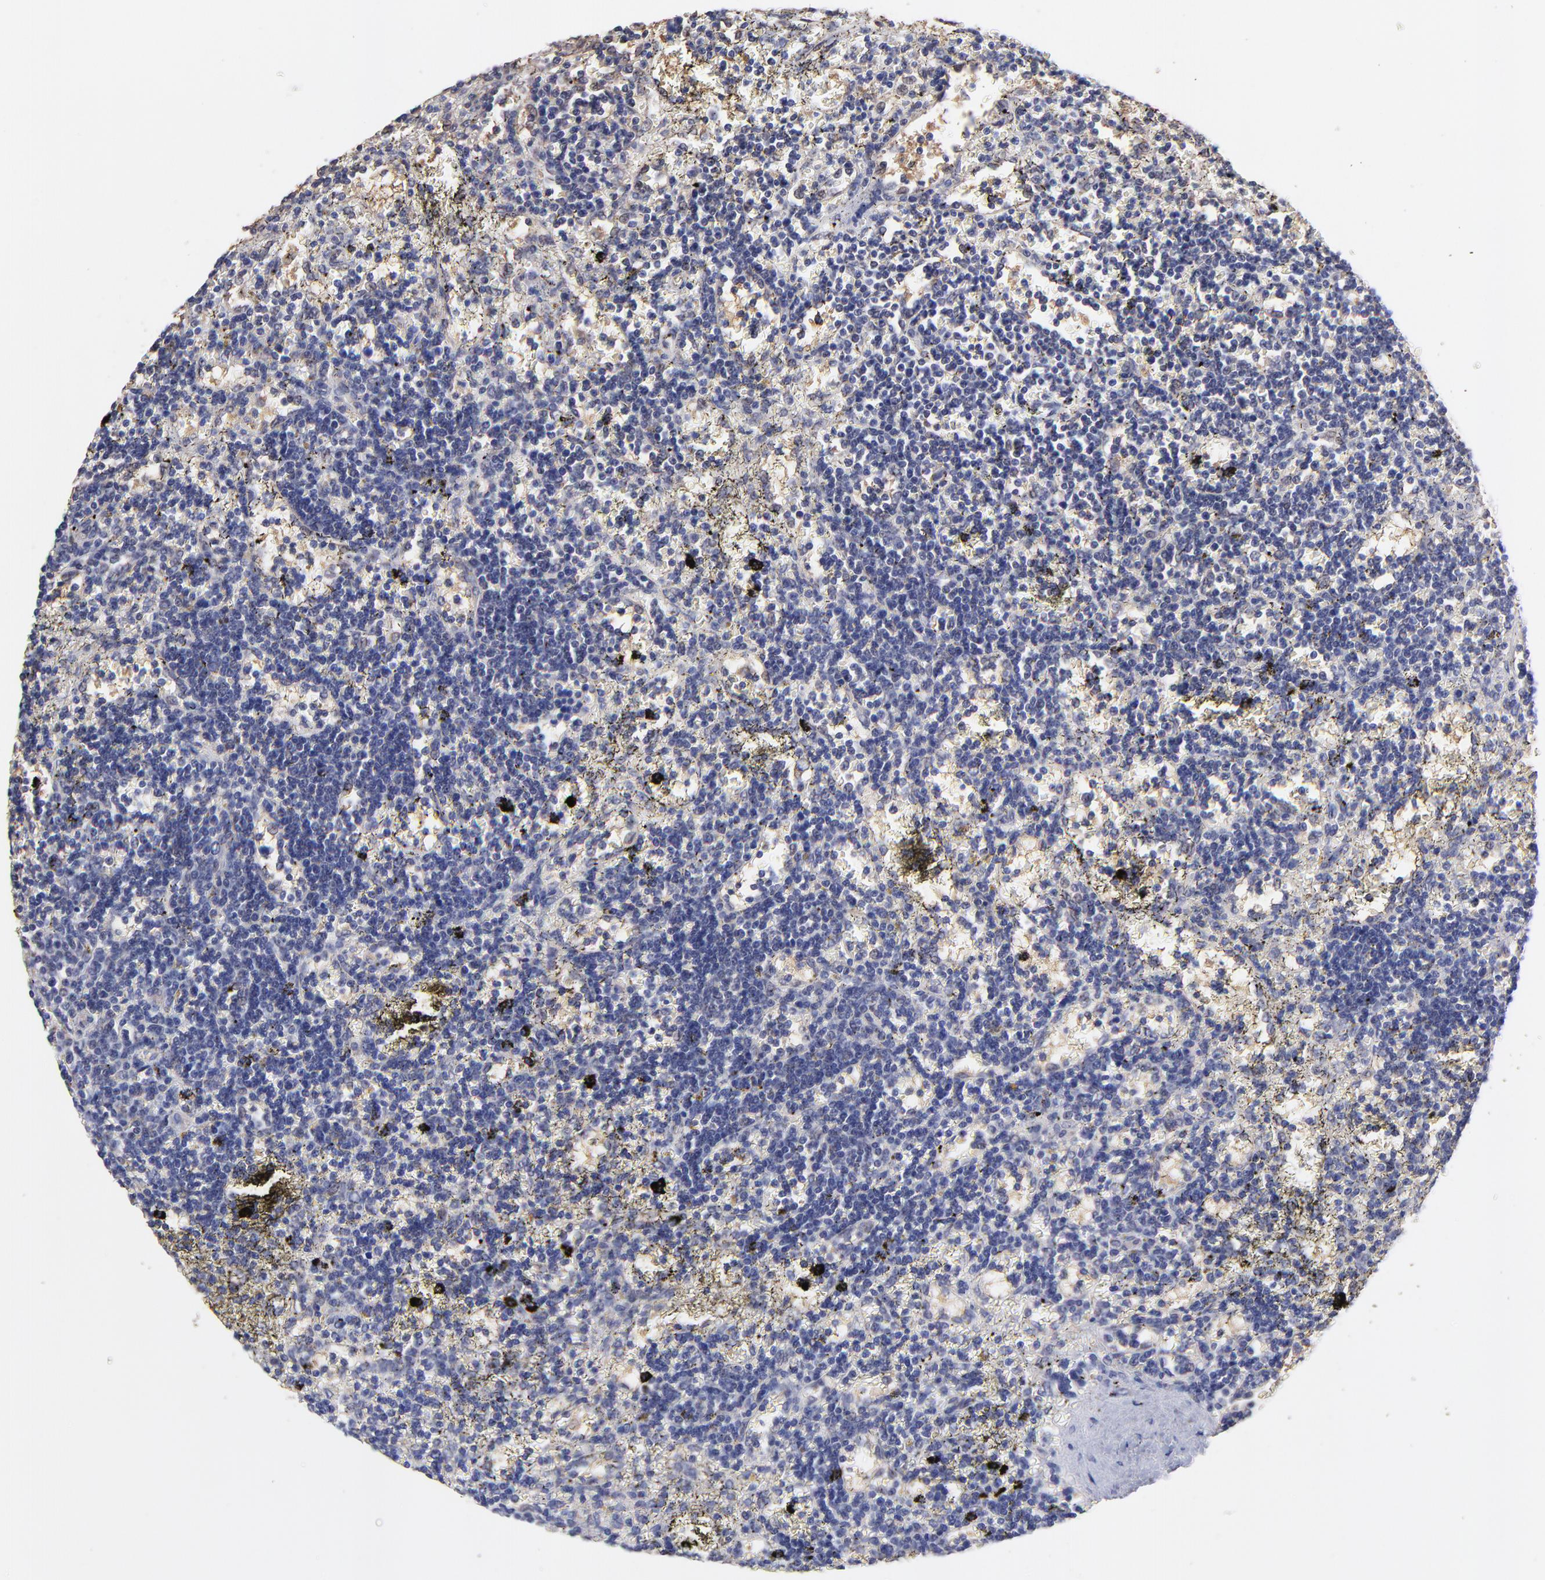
{"staining": {"intensity": "negative", "quantity": "none", "location": "none"}, "tissue": "lymphoma", "cell_type": "Tumor cells", "image_type": "cancer", "snomed": [{"axis": "morphology", "description": "Malignant lymphoma, non-Hodgkin's type, Low grade"}, {"axis": "topography", "description": "Spleen"}], "caption": "An IHC histopathology image of low-grade malignant lymphoma, non-Hodgkin's type is shown. There is no staining in tumor cells of low-grade malignant lymphoma, non-Hodgkin's type.", "gene": "ZNF747", "patient": {"sex": "male", "age": 60}}